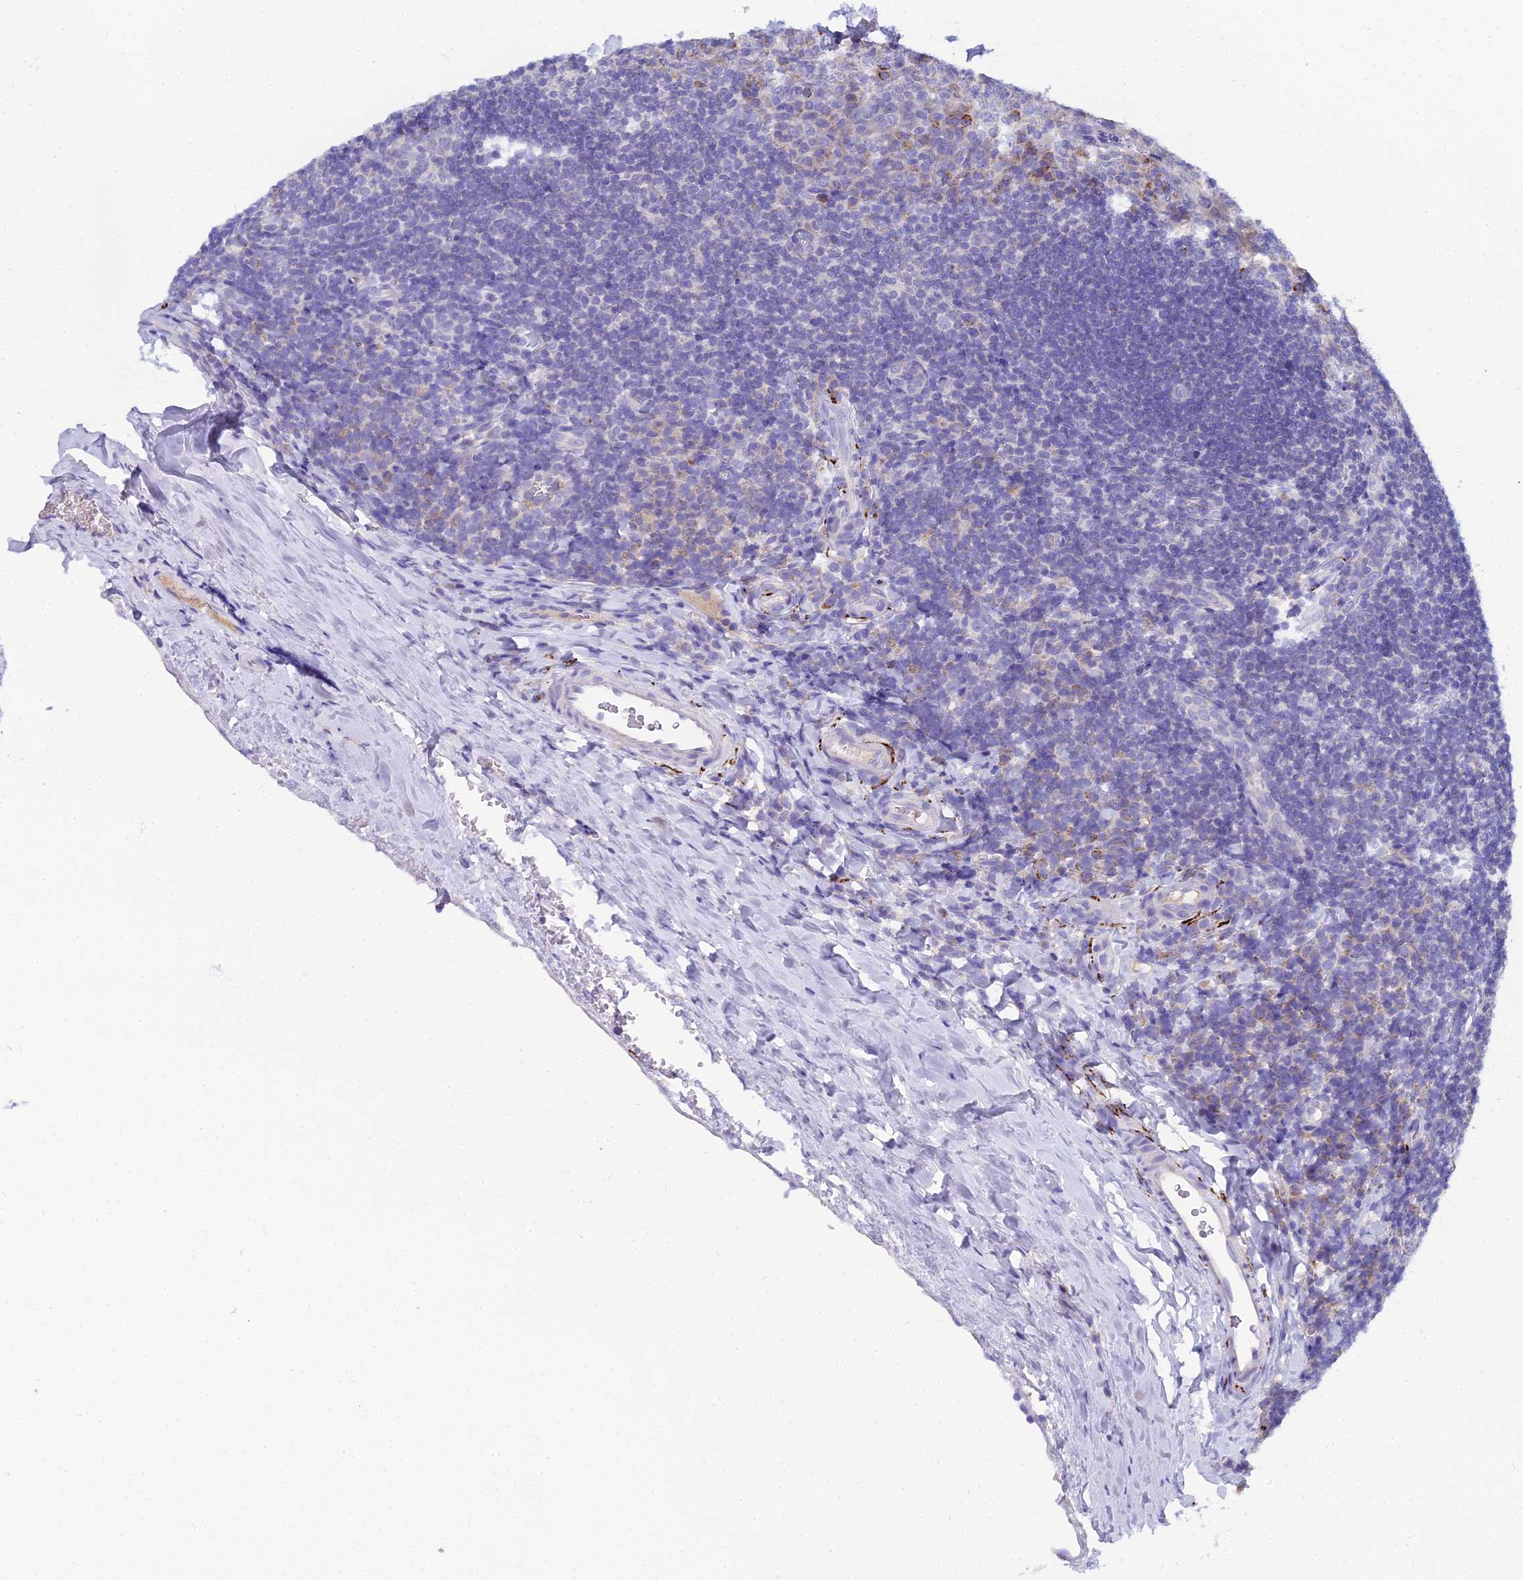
{"staining": {"intensity": "moderate", "quantity": "25%-75%", "location": "cytoplasmic/membranous"}, "tissue": "tonsil", "cell_type": "Germinal center cells", "image_type": "normal", "snomed": [{"axis": "morphology", "description": "Normal tissue, NOS"}, {"axis": "topography", "description": "Tonsil"}], "caption": "High-power microscopy captured an immunohistochemistry micrograph of normal tonsil, revealing moderate cytoplasmic/membranous positivity in about 25%-75% of germinal center cells.", "gene": "NPY", "patient": {"sex": "male", "age": 17}}